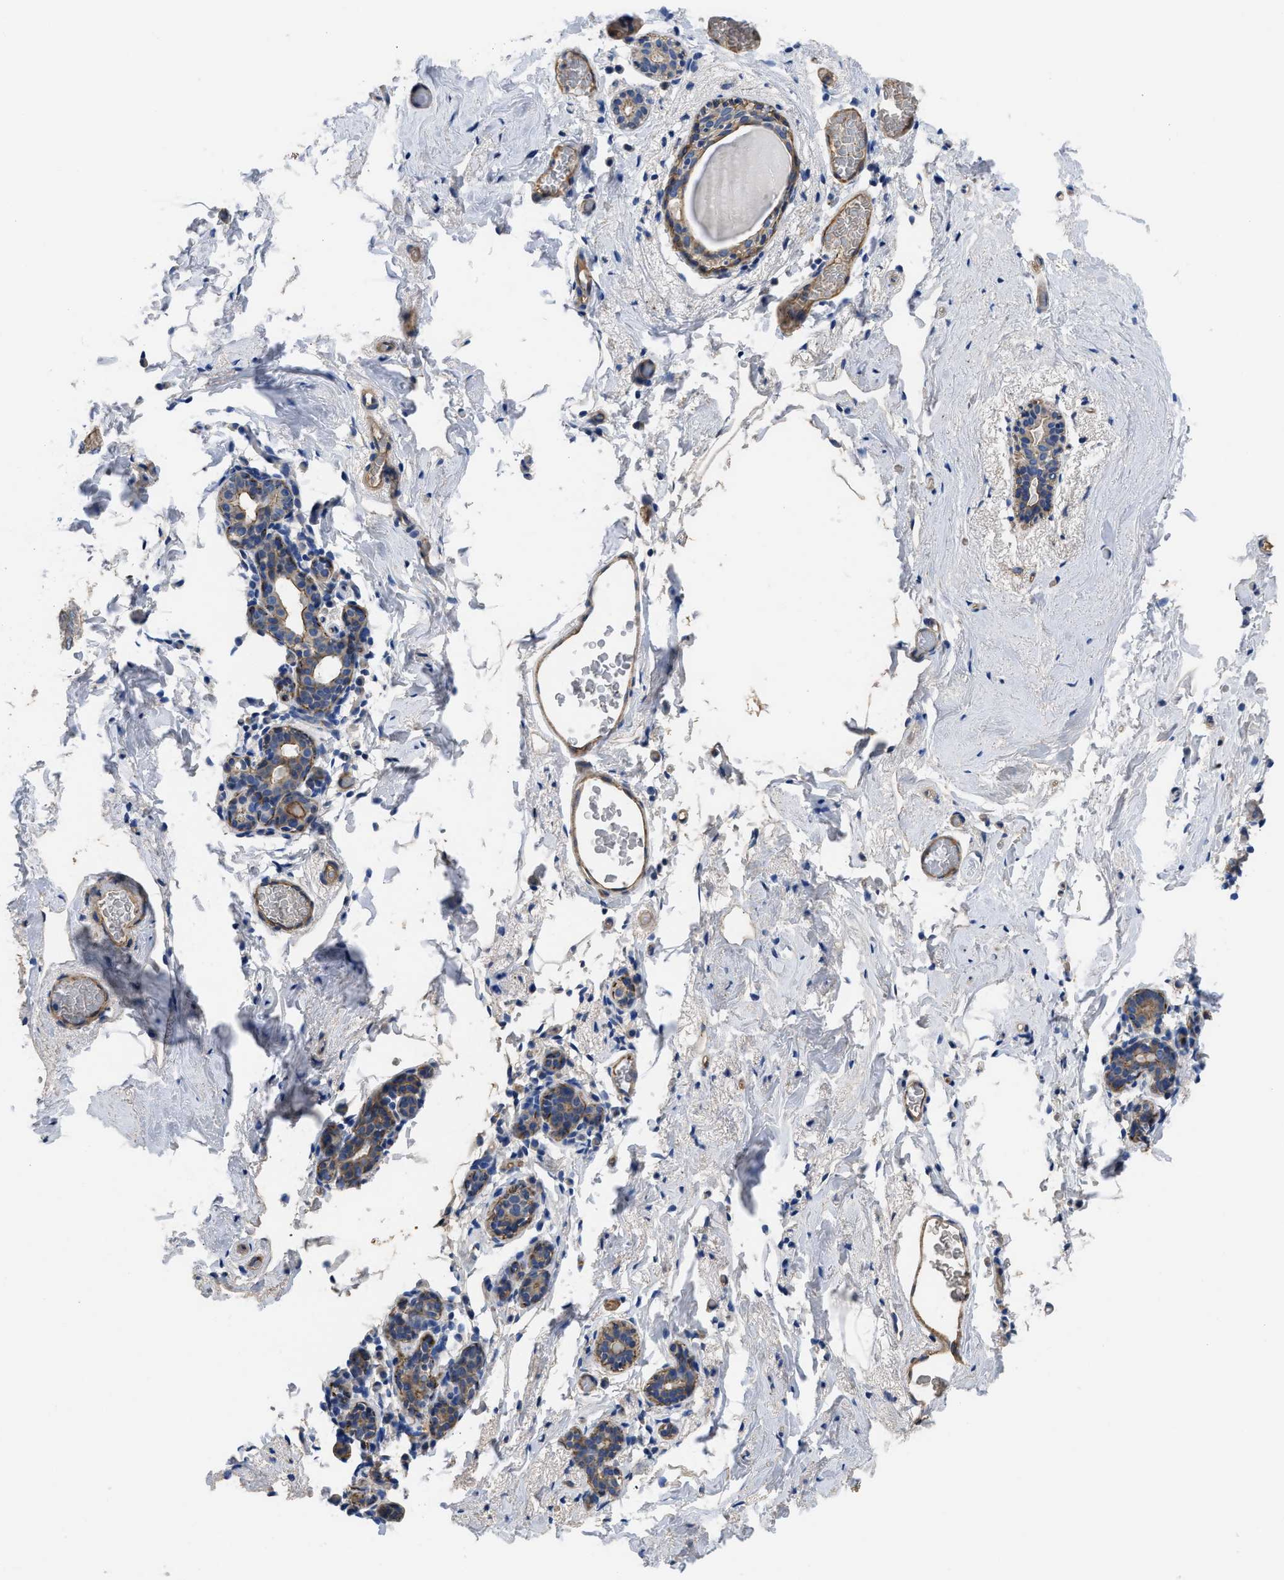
{"staining": {"intensity": "weak", "quantity": "25%-75%", "location": "cytoplasmic/membranous"}, "tissue": "breast", "cell_type": "Adipocytes", "image_type": "normal", "snomed": [{"axis": "morphology", "description": "Normal tissue, NOS"}, {"axis": "topography", "description": "Breast"}], "caption": "This micrograph demonstrates unremarkable breast stained with immunohistochemistry to label a protein in brown. The cytoplasmic/membranous of adipocytes show weak positivity for the protein. Nuclei are counter-stained blue.", "gene": "USP4", "patient": {"sex": "female", "age": 62}}